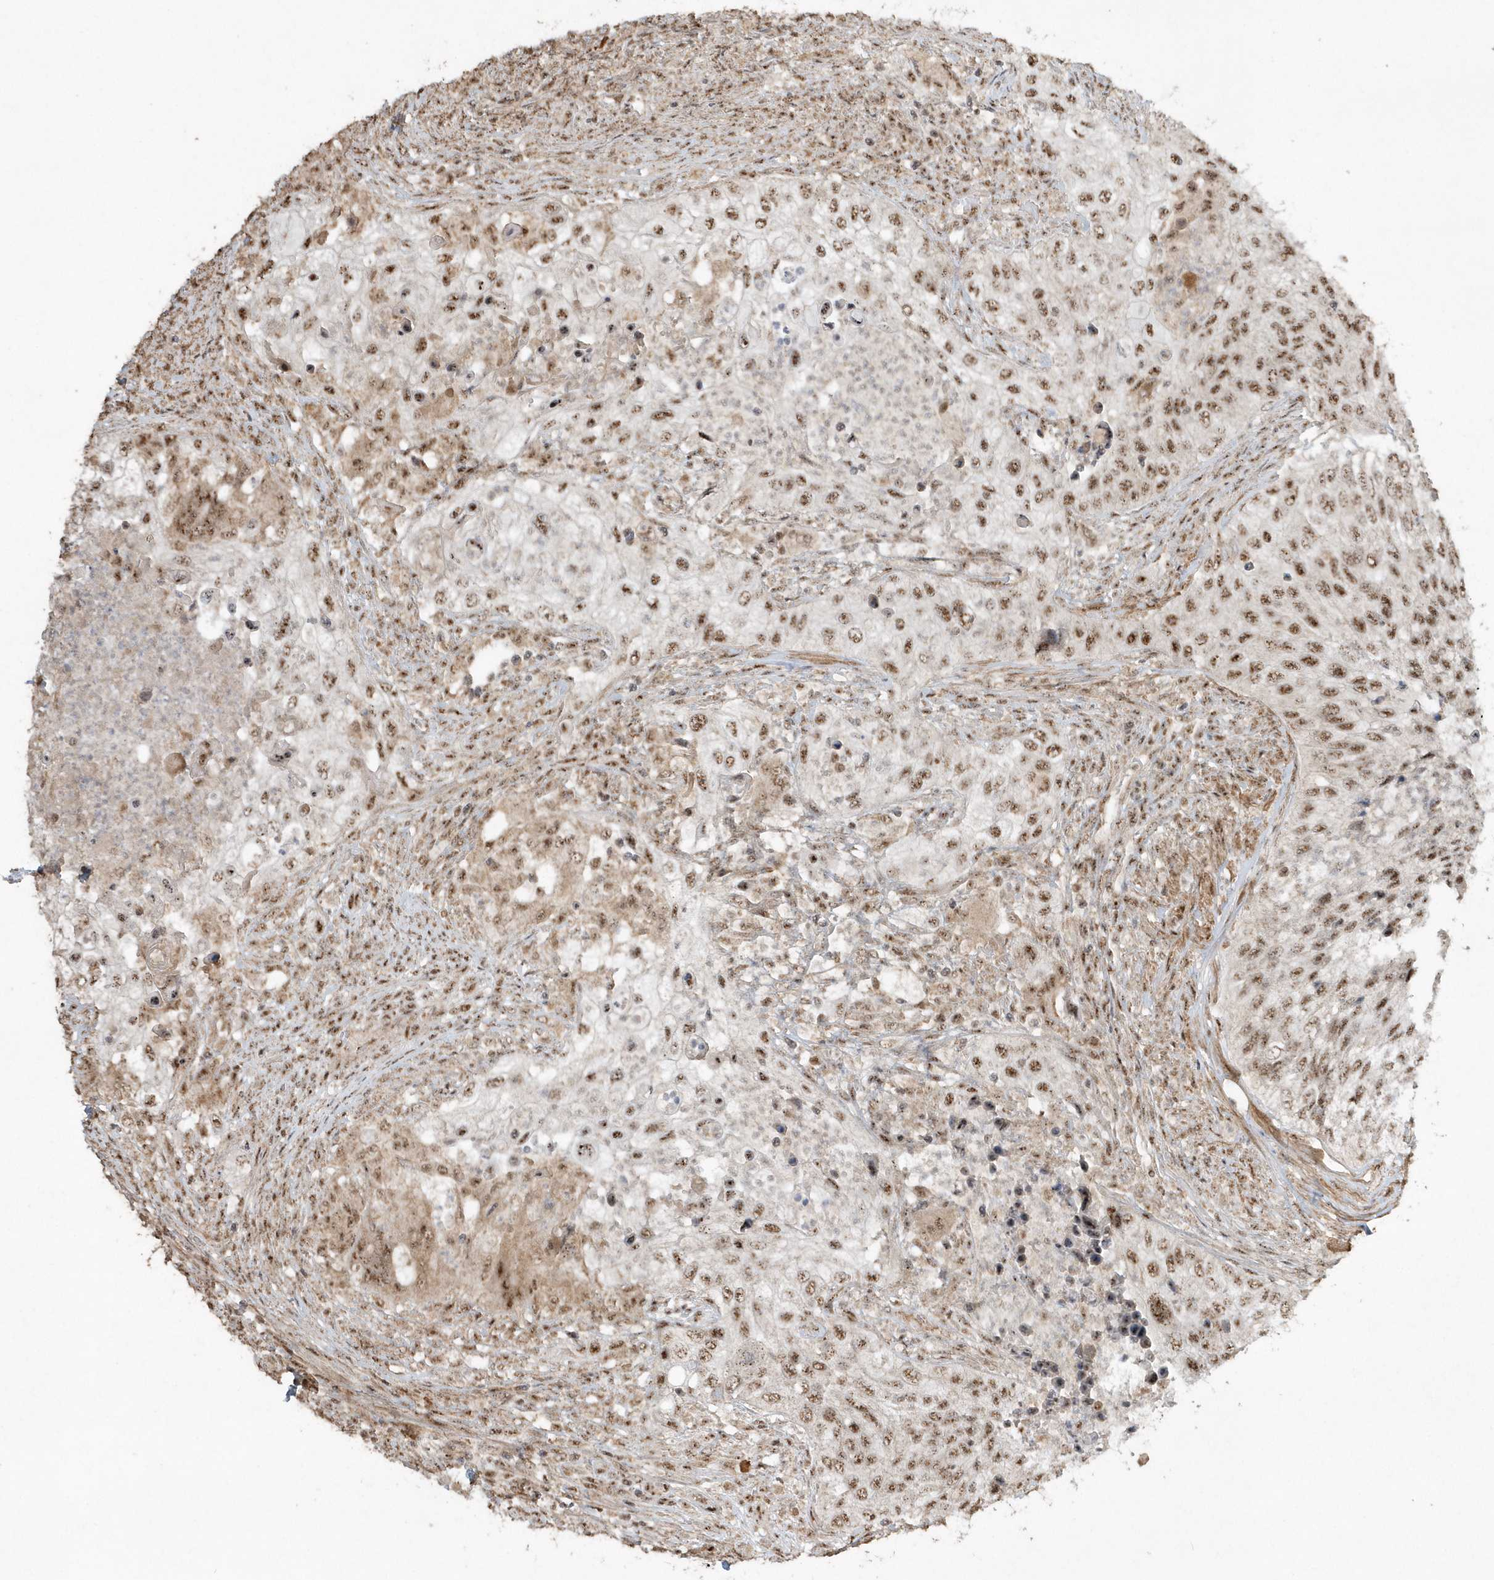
{"staining": {"intensity": "moderate", "quantity": ">75%", "location": "nuclear"}, "tissue": "urothelial cancer", "cell_type": "Tumor cells", "image_type": "cancer", "snomed": [{"axis": "morphology", "description": "Urothelial carcinoma, High grade"}, {"axis": "topography", "description": "Urinary bladder"}], "caption": "IHC image of human urothelial cancer stained for a protein (brown), which exhibits medium levels of moderate nuclear positivity in approximately >75% of tumor cells.", "gene": "POLR3B", "patient": {"sex": "female", "age": 60}}